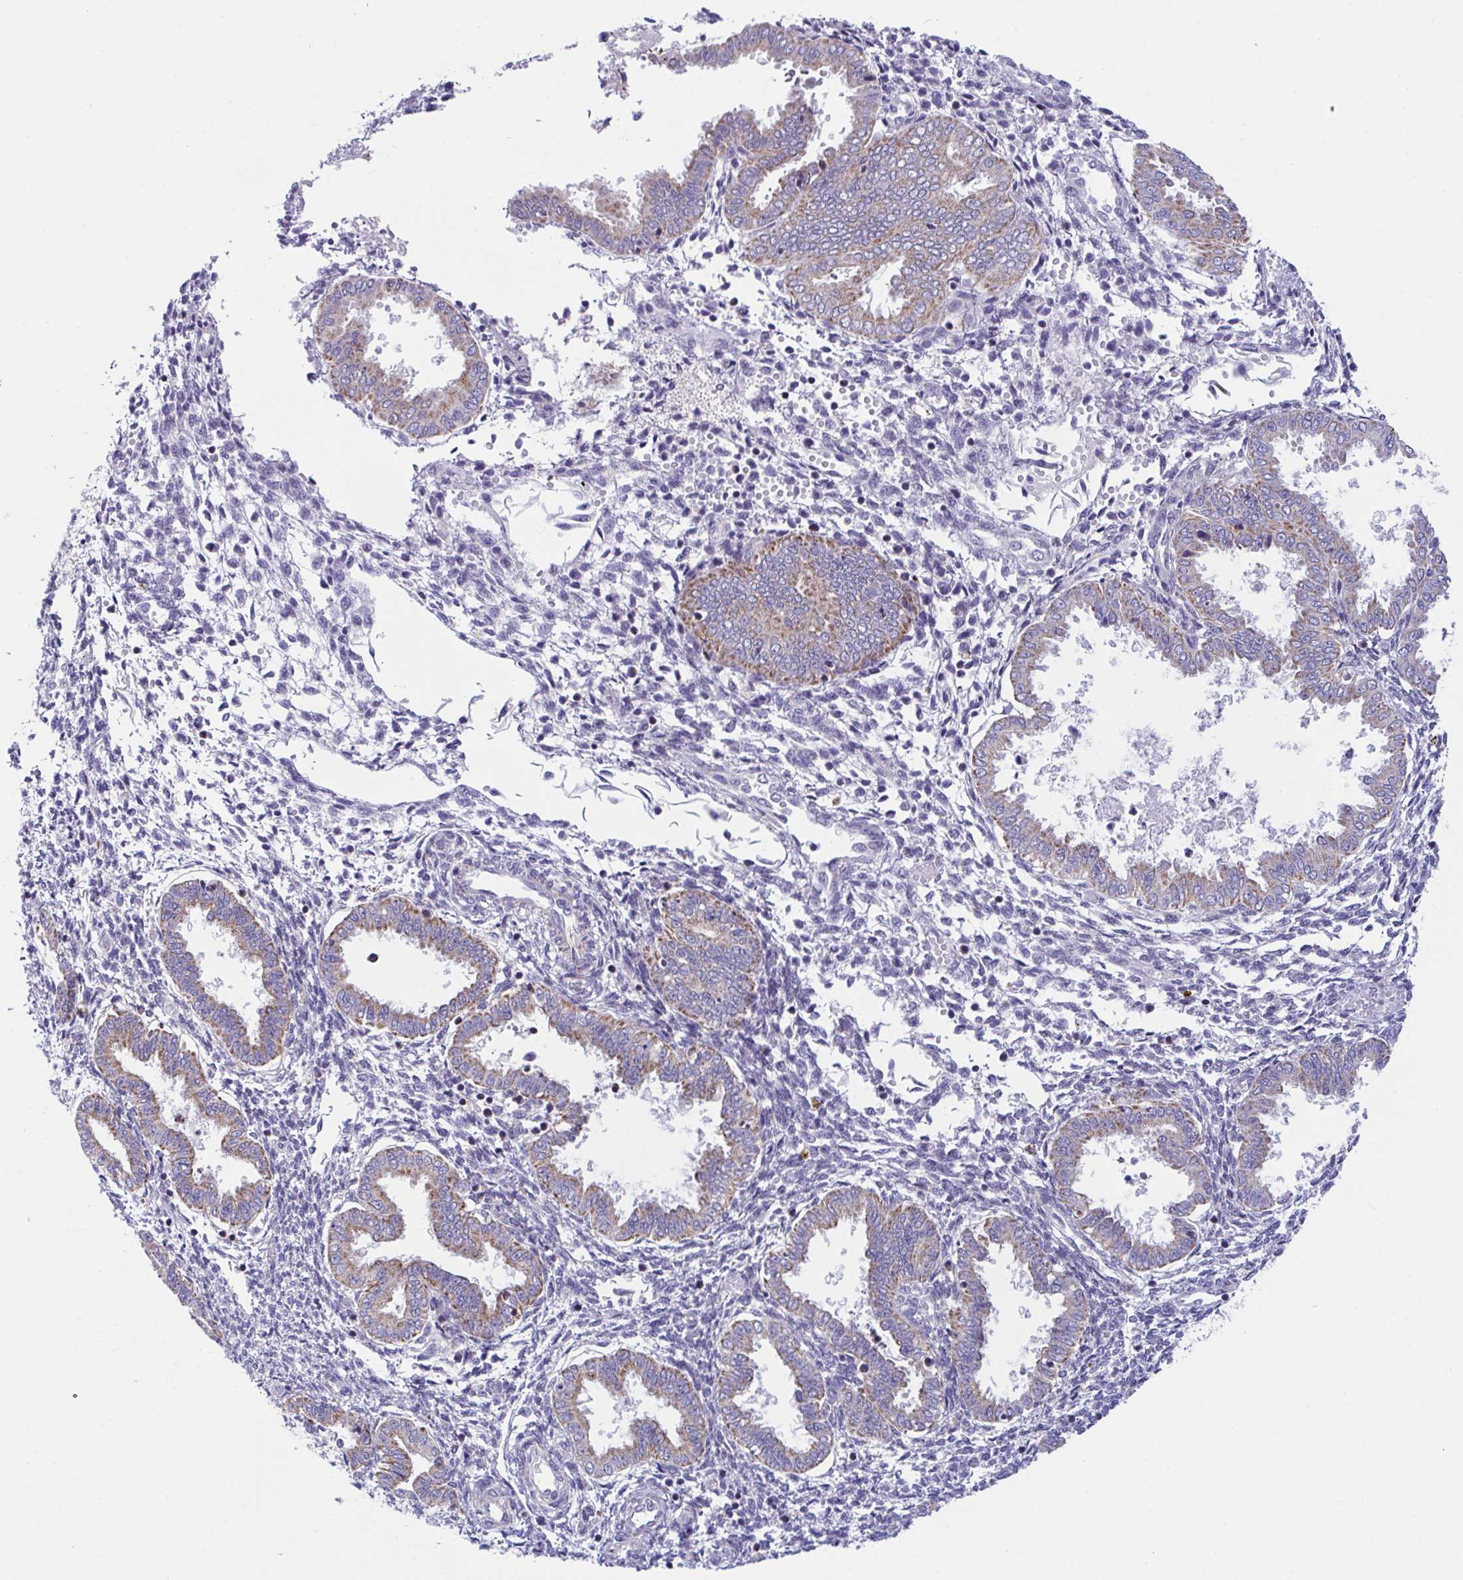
{"staining": {"intensity": "negative", "quantity": "none", "location": "none"}, "tissue": "endometrium", "cell_type": "Cells in endometrial stroma", "image_type": "normal", "snomed": [{"axis": "morphology", "description": "Normal tissue, NOS"}, {"axis": "topography", "description": "Endometrium"}], "caption": "Protein analysis of benign endometrium exhibits no significant staining in cells in endometrial stroma. (Stains: DAB (3,3'-diaminobenzidine) immunohistochemistry with hematoxylin counter stain, Microscopy: brightfield microscopy at high magnification).", "gene": "DTX3", "patient": {"sex": "female", "age": 33}}